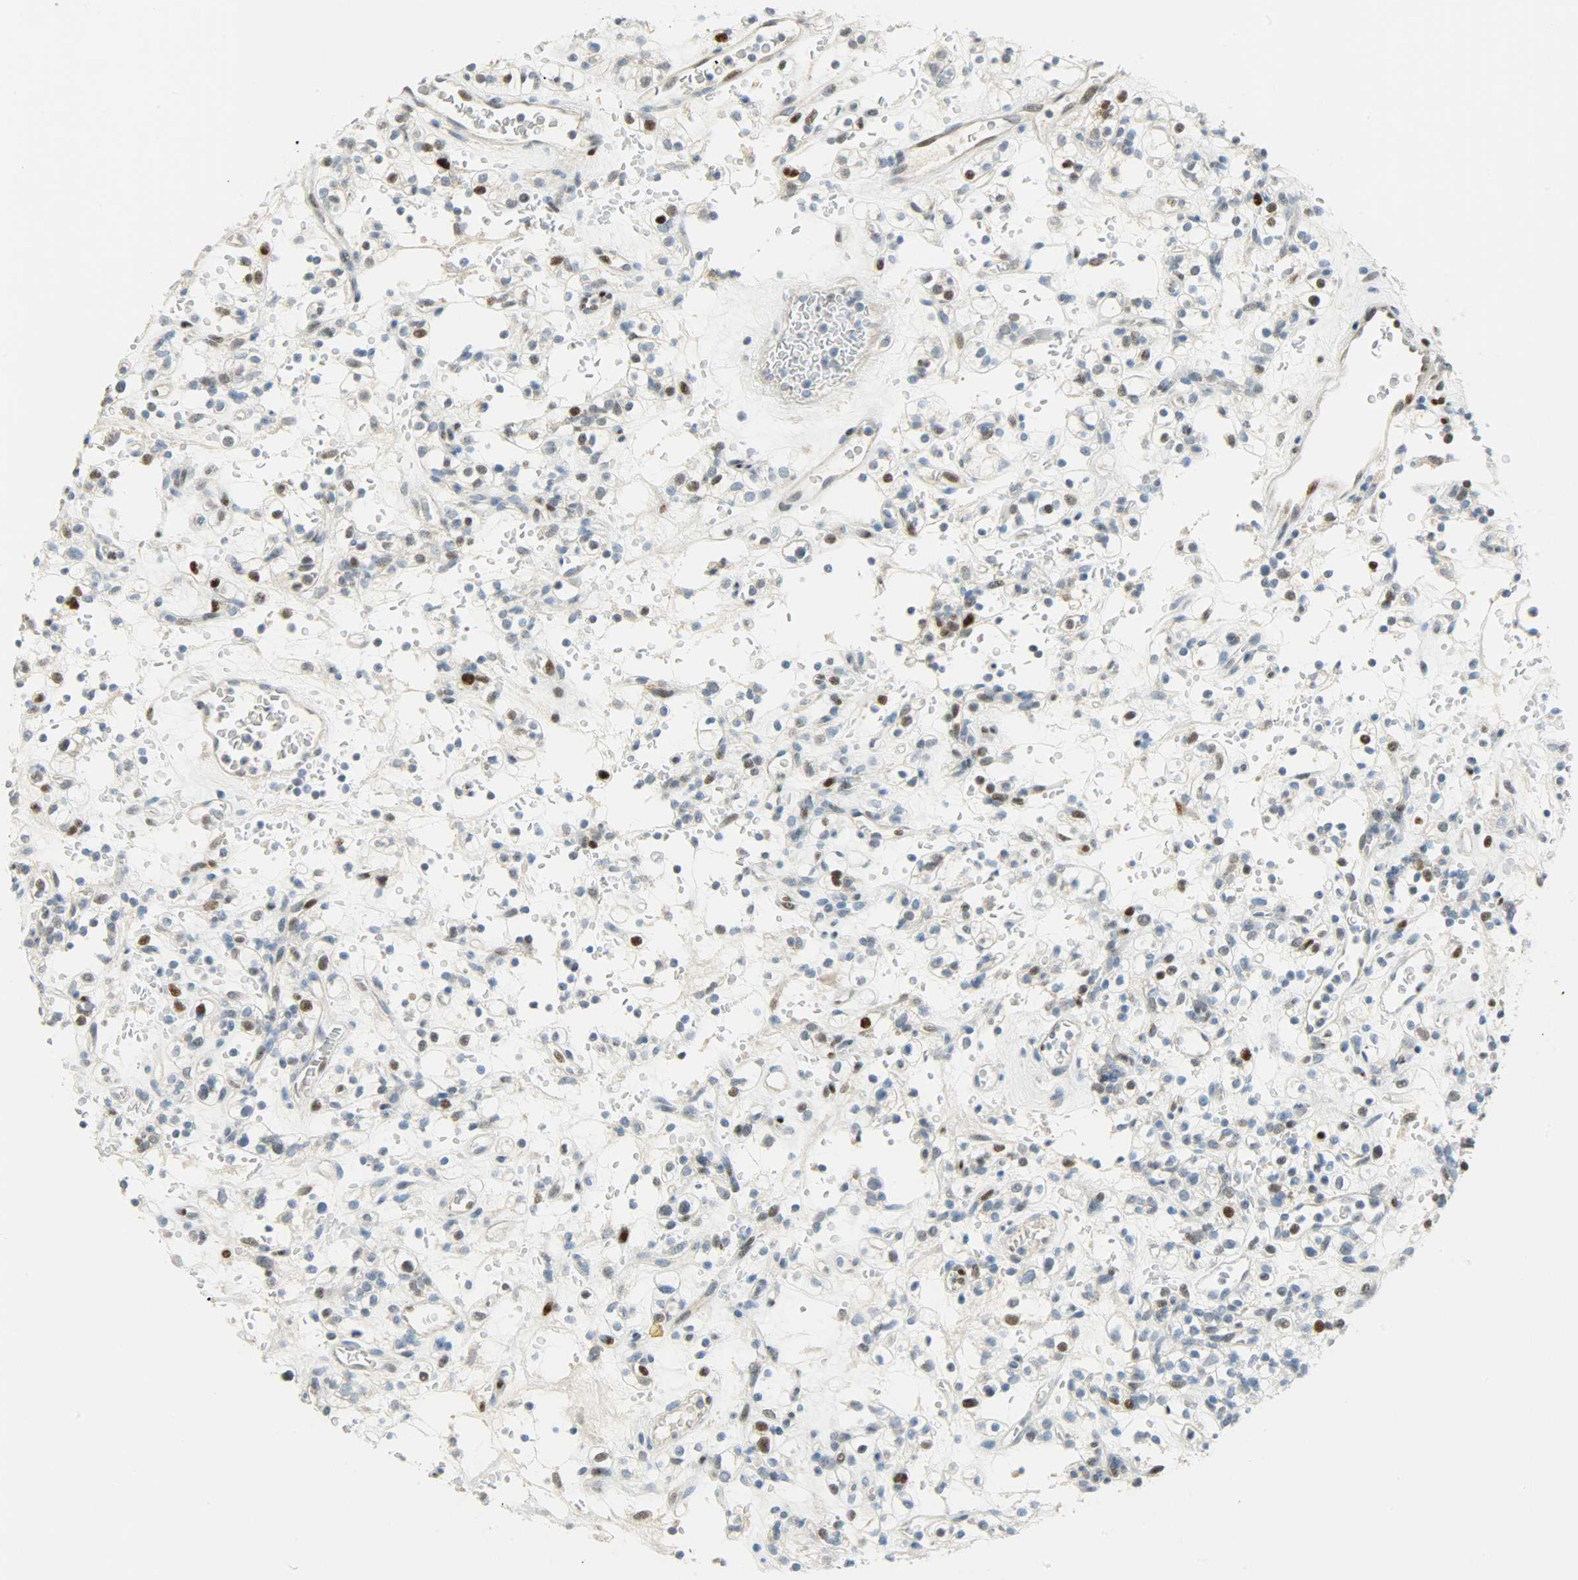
{"staining": {"intensity": "negative", "quantity": "none", "location": "none"}, "tissue": "renal cancer", "cell_type": "Tumor cells", "image_type": "cancer", "snomed": [{"axis": "morphology", "description": "Normal tissue, NOS"}, {"axis": "morphology", "description": "Adenocarcinoma, NOS"}, {"axis": "topography", "description": "Kidney"}], "caption": "DAB immunohistochemical staining of renal cancer reveals no significant positivity in tumor cells.", "gene": "JUNB", "patient": {"sex": "female", "age": 72}}